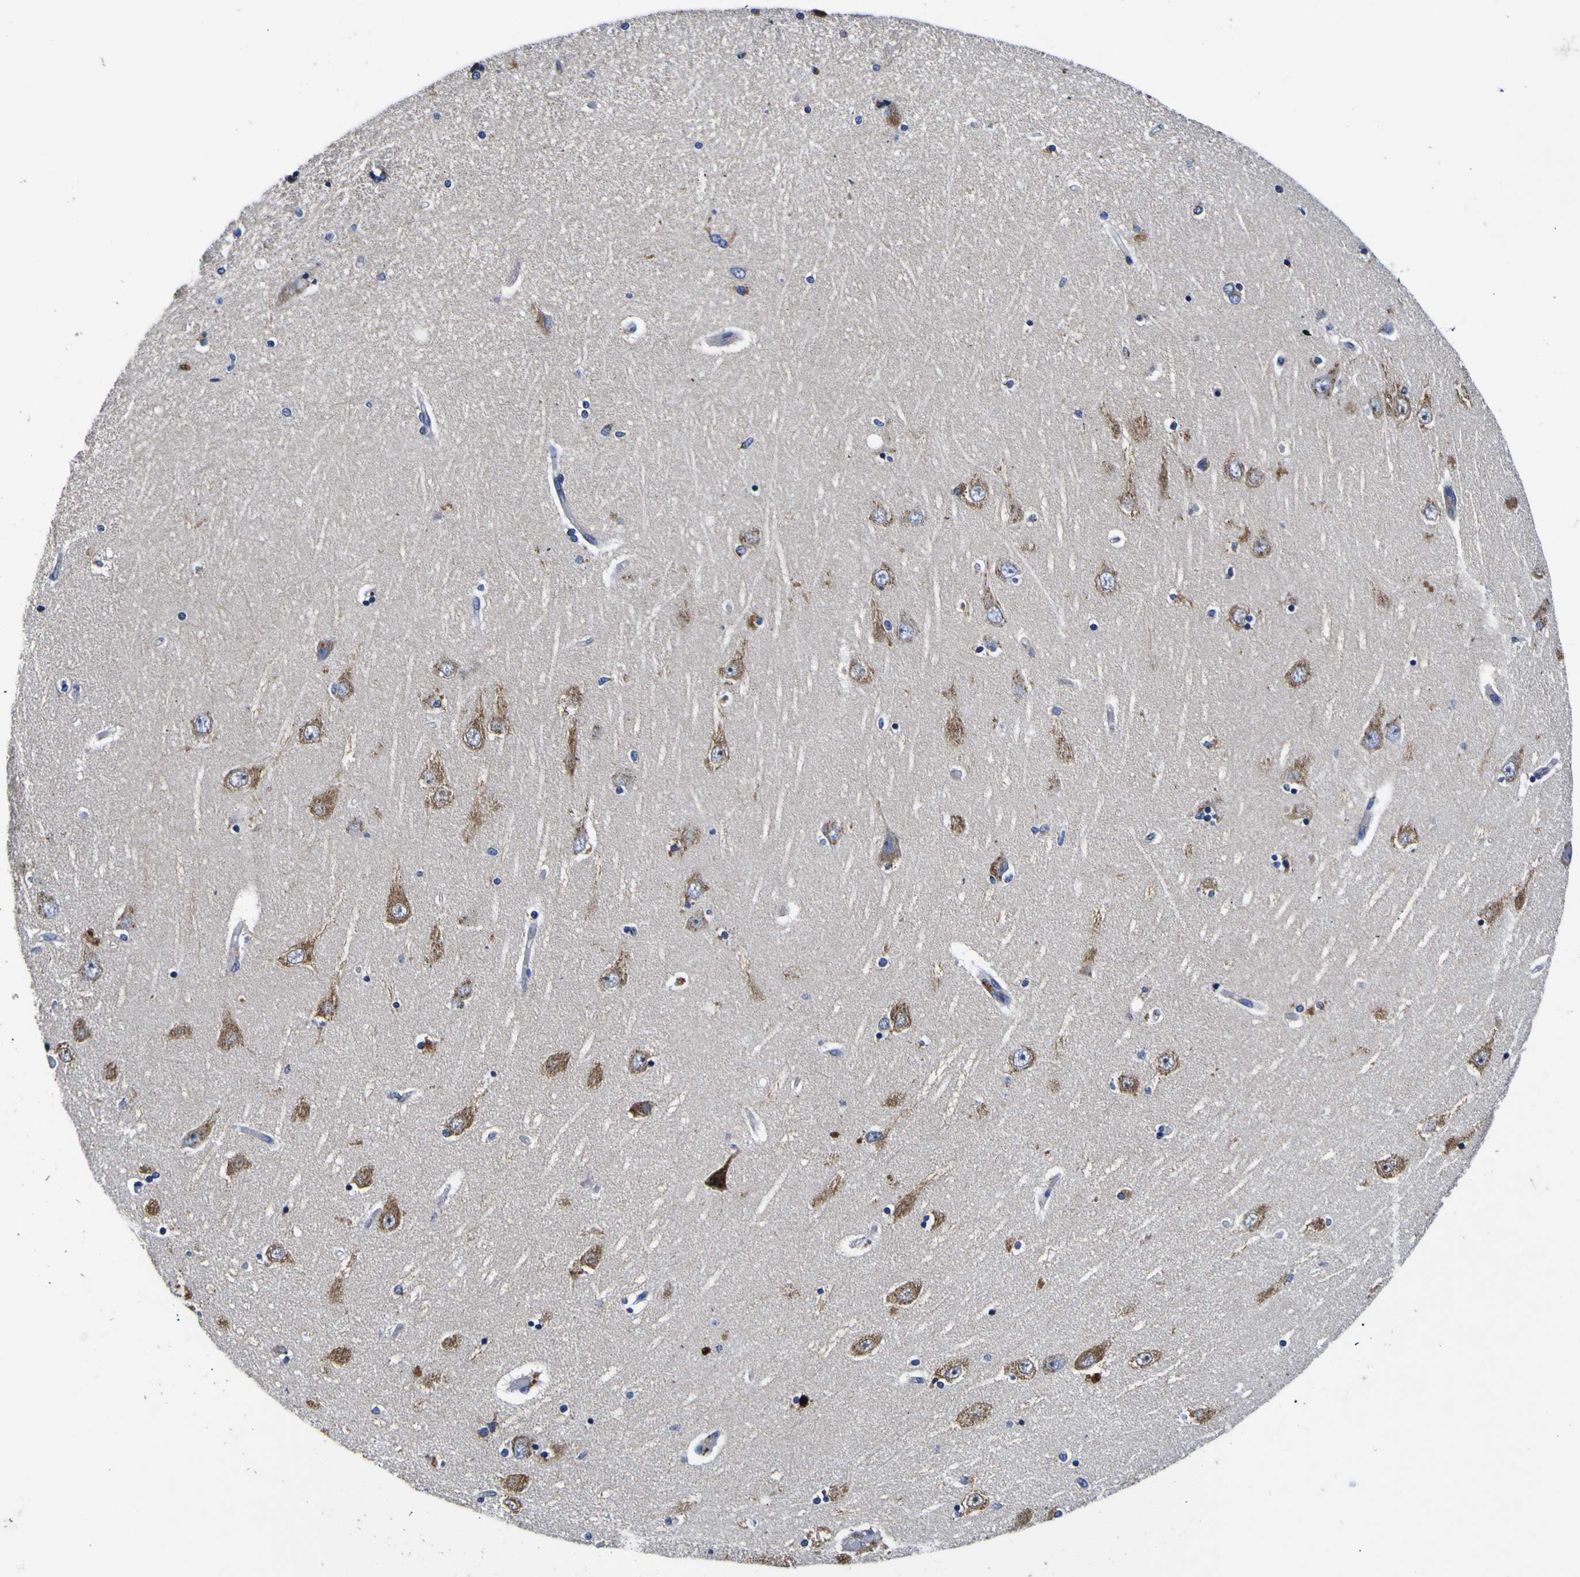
{"staining": {"intensity": "negative", "quantity": "none", "location": "none"}, "tissue": "hippocampus", "cell_type": "Glial cells", "image_type": "normal", "snomed": [{"axis": "morphology", "description": "Normal tissue, NOS"}, {"axis": "topography", "description": "Cerebellum"}], "caption": "Immunohistochemistry (IHC) histopathology image of unremarkable hippocampus stained for a protein (brown), which demonstrates no positivity in glial cells. (Stains: DAB (3,3'-diaminobenzidine) IHC with hematoxylin counter stain, Microscopy: brightfield microscopy at high magnification).", "gene": "COA1", "patient": {"sex": "male", "age": 57}}